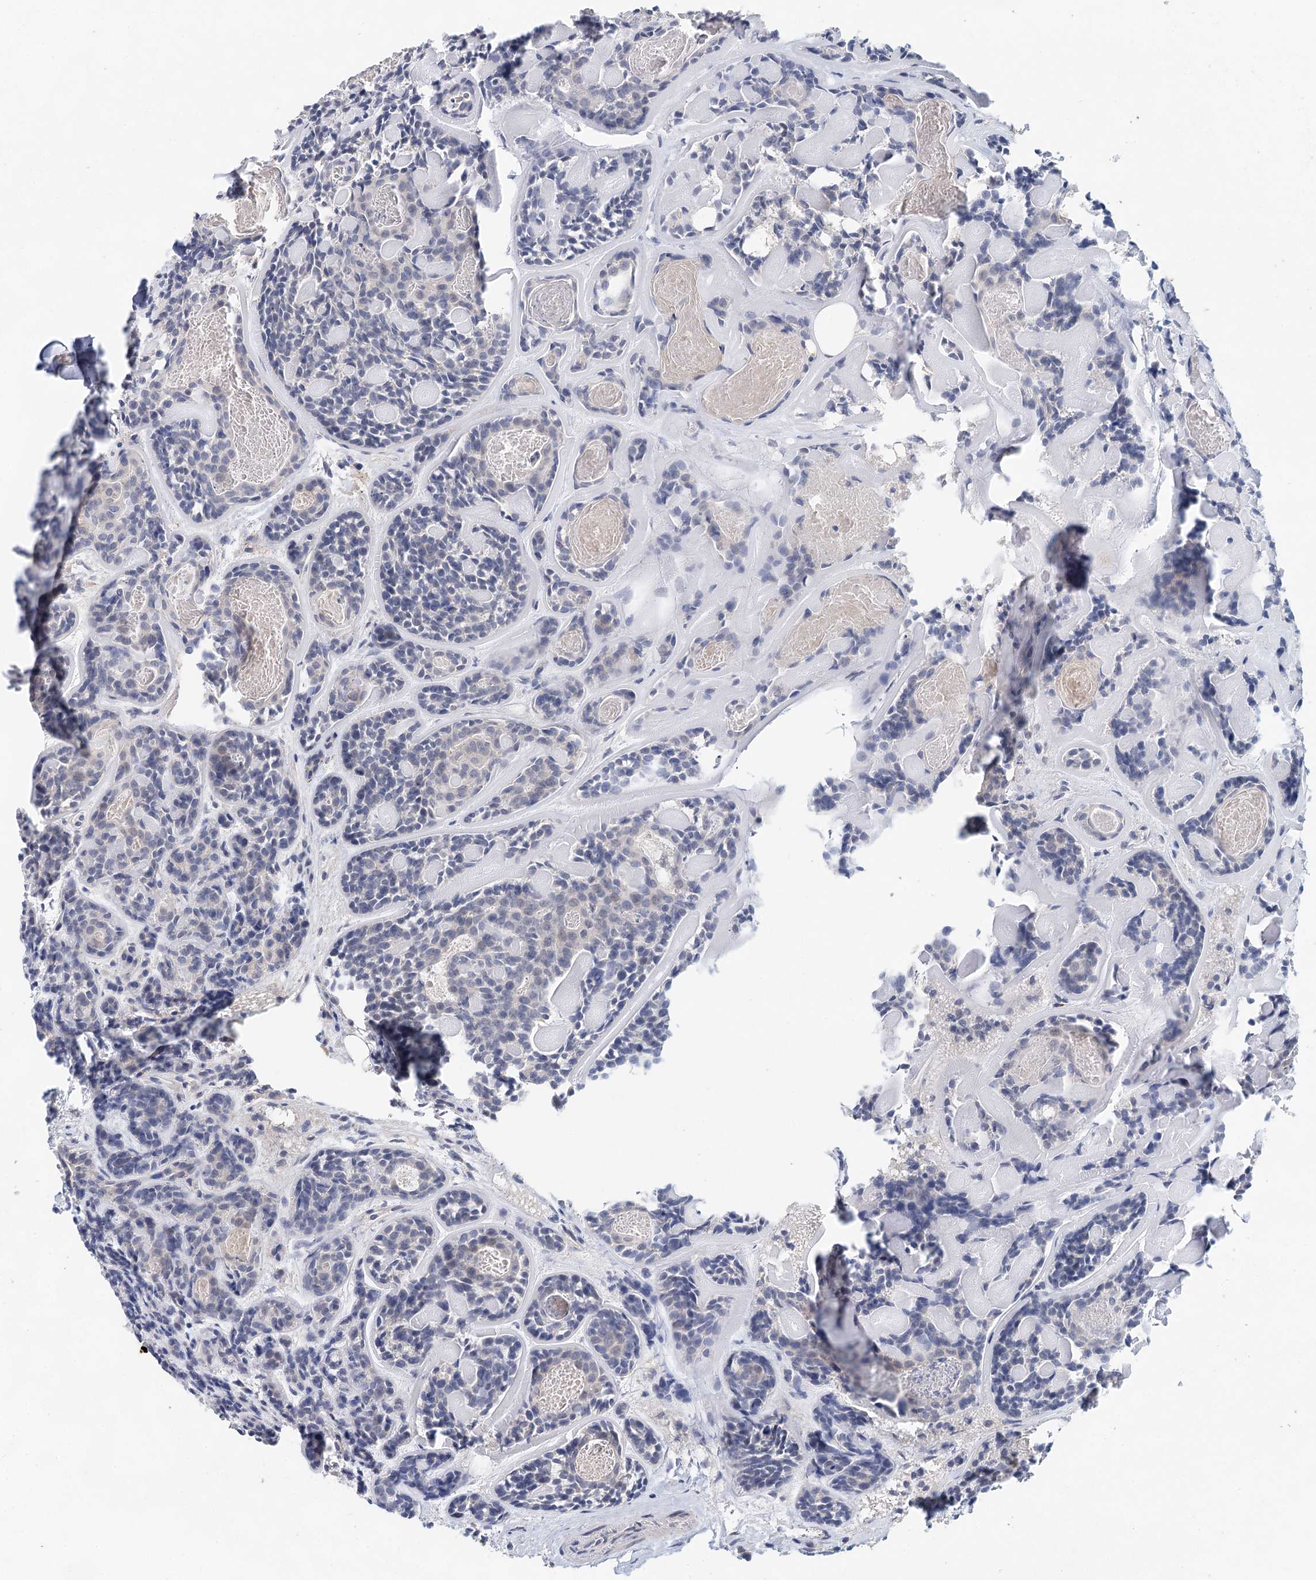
{"staining": {"intensity": "negative", "quantity": "none", "location": "none"}, "tissue": "head and neck cancer", "cell_type": "Tumor cells", "image_type": "cancer", "snomed": [{"axis": "morphology", "description": "Adenocarcinoma, NOS"}, {"axis": "topography", "description": "Salivary gland"}, {"axis": "topography", "description": "Head-Neck"}], "caption": "Immunohistochemical staining of human head and neck cancer exhibits no significant positivity in tumor cells.", "gene": "SLC19A3", "patient": {"sex": "female", "age": 63}}